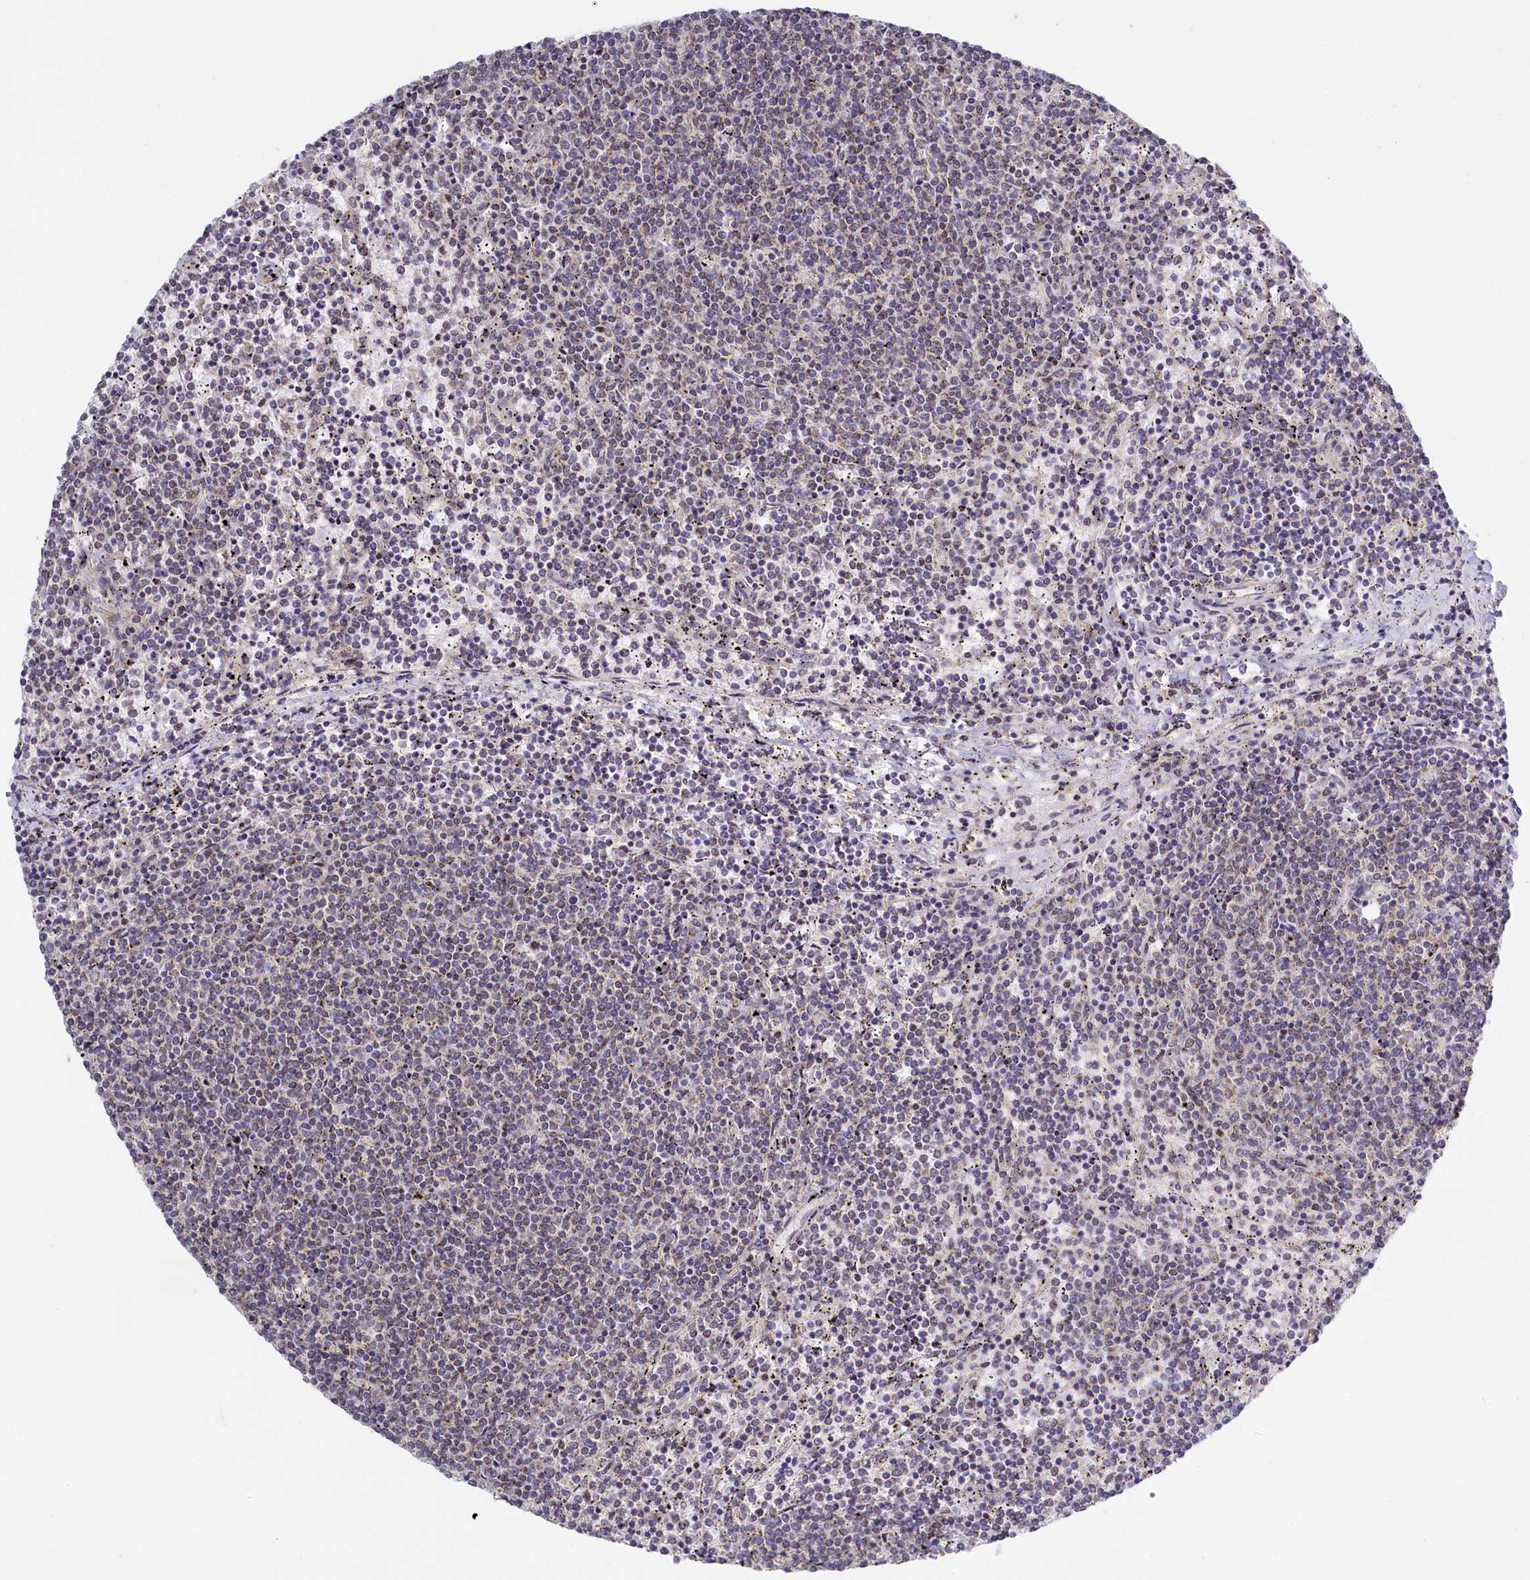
{"staining": {"intensity": "weak", "quantity": "25%-75%", "location": "cytoplasmic/membranous"}, "tissue": "lymphoma", "cell_type": "Tumor cells", "image_type": "cancer", "snomed": [{"axis": "morphology", "description": "Malignant lymphoma, non-Hodgkin's type, Low grade"}, {"axis": "topography", "description": "Spleen"}], "caption": "Protein expression by IHC demonstrates weak cytoplasmic/membranous staining in approximately 25%-75% of tumor cells in malignant lymphoma, non-Hodgkin's type (low-grade).", "gene": "HYKK", "patient": {"sex": "female", "age": 50}}